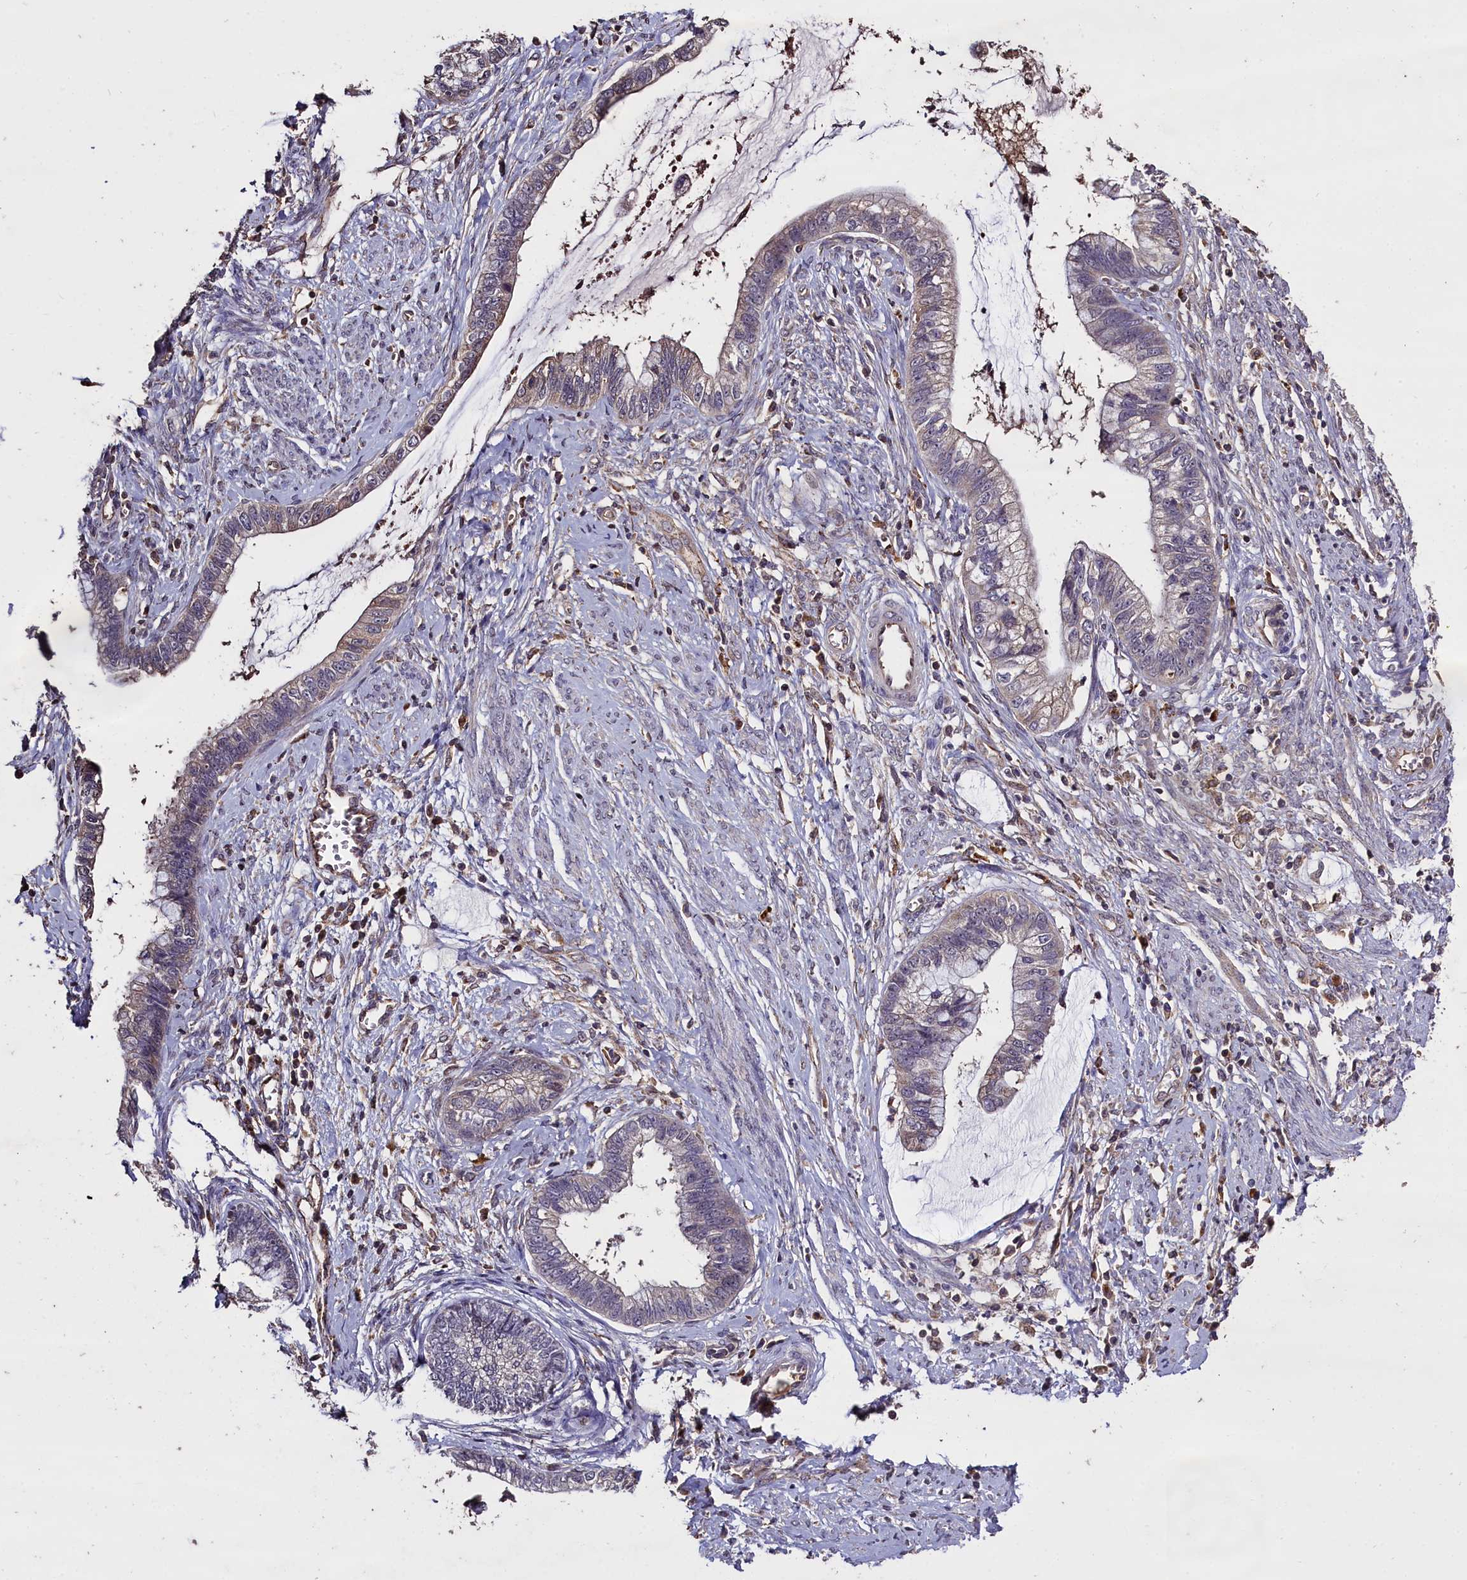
{"staining": {"intensity": "negative", "quantity": "none", "location": "none"}, "tissue": "cervical cancer", "cell_type": "Tumor cells", "image_type": "cancer", "snomed": [{"axis": "morphology", "description": "Adenocarcinoma, NOS"}, {"axis": "topography", "description": "Cervix"}], "caption": "There is no significant positivity in tumor cells of adenocarcinoma (cervical).", "gene": "CLRN2", "patient": {"sex": "female", "age": 44}}